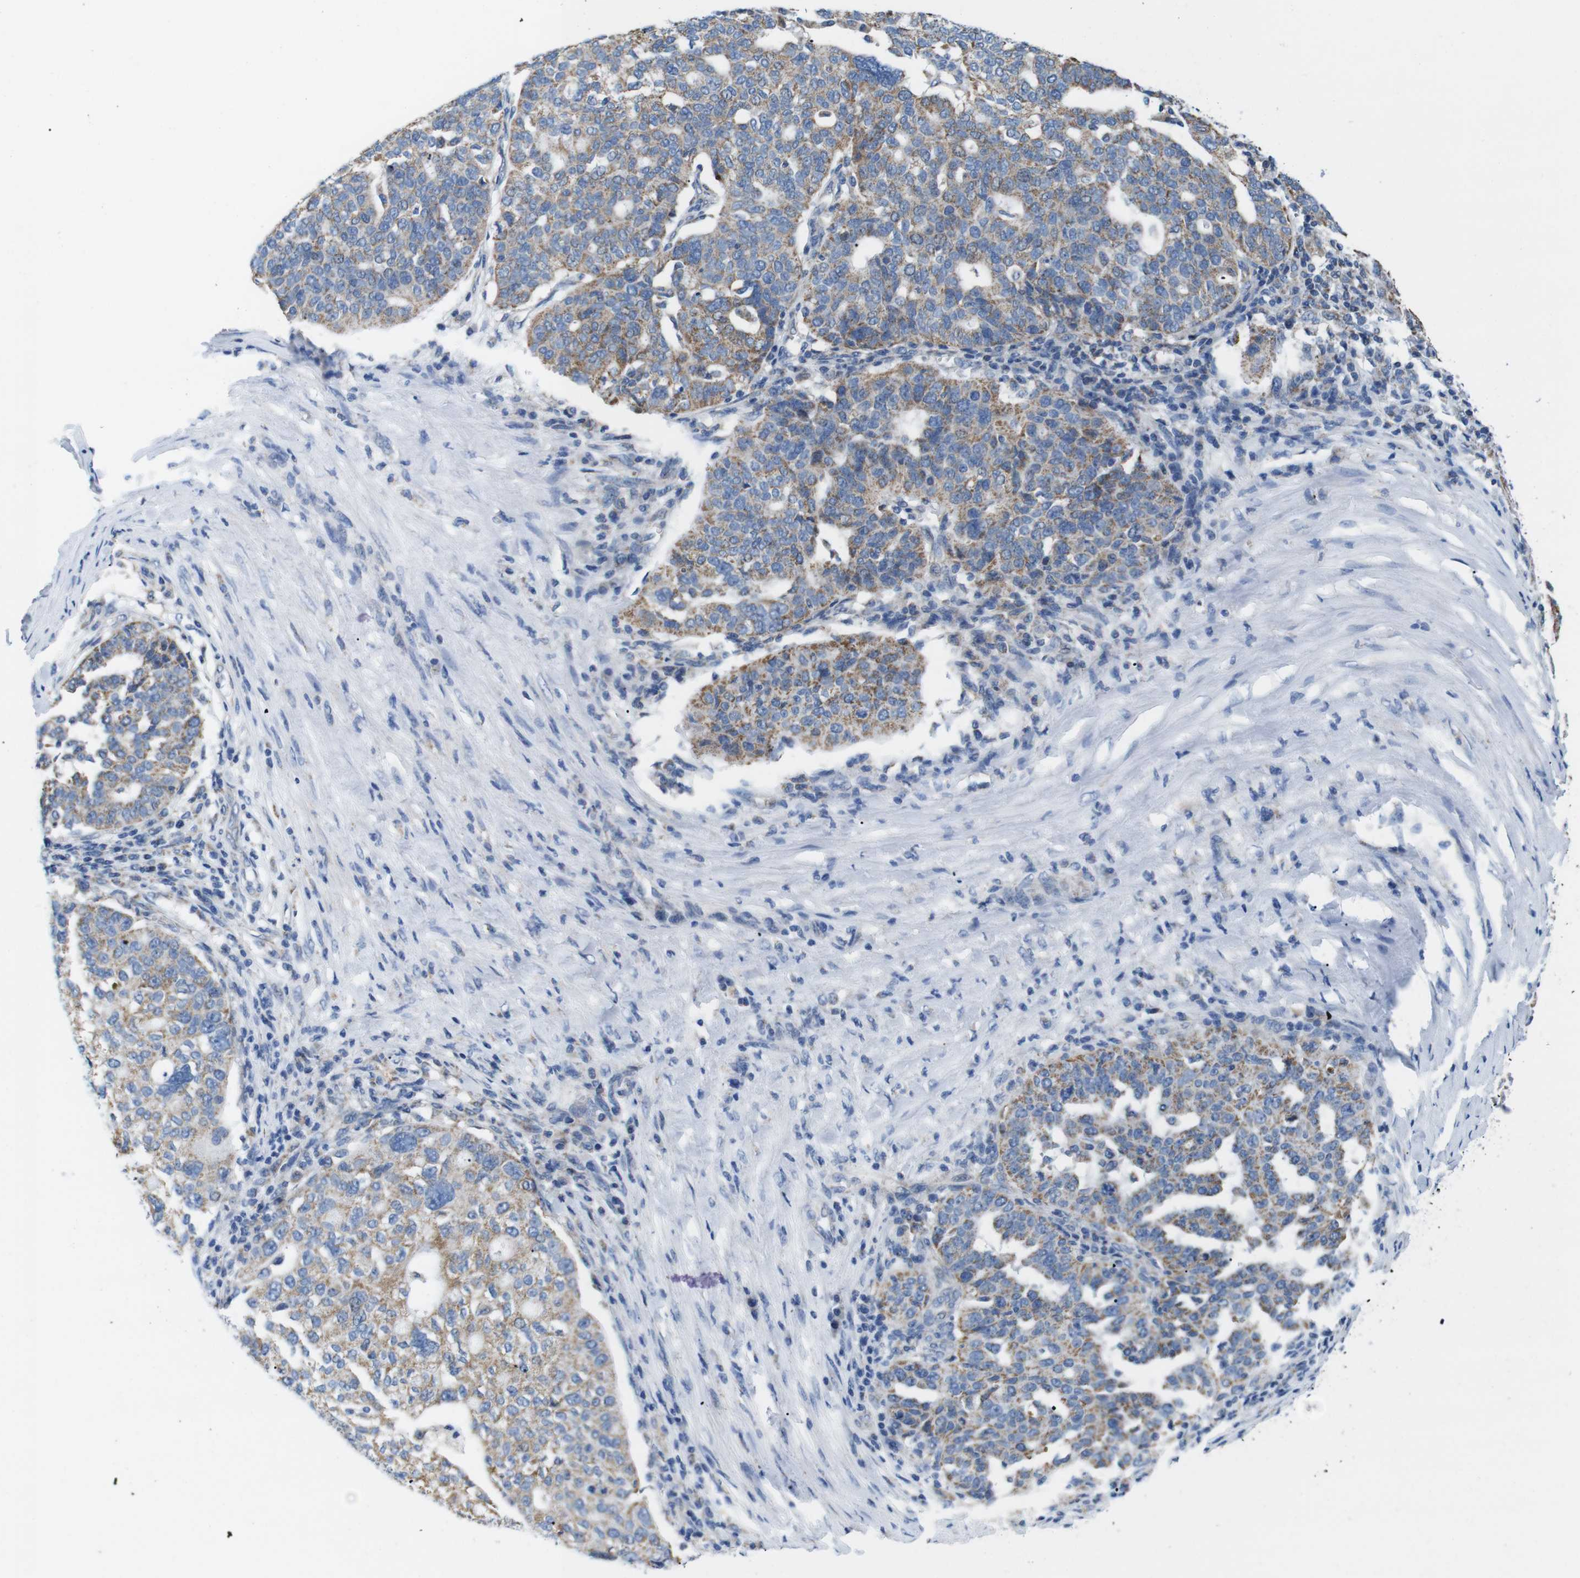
{"staining": {"intensity": "moderate", "quantity": ">75%", "location": "cytoplasmic/membranous"}, "tissue": "ovarian cancer", "cell_type": "Tumor cells", "image_type": "cancer", "snomed": [{"axis": "morphology", "description": "Cystadenocarcinoma, serous, NOS"}, {"axis": "topography", "description": "Ovary"}], "caption": "Moderate cytoplasmic/membranous positivity is appreciated in approximately >75% of tumor cells in ovarian cancer (serous cystadenocarcinoma). (Stains: DAB (3,3'-diaminobenzidine) in brown, nuclei in blue, Microscopy: brightfield microscopy at high magnification).", "gene": "F2RL1", "patient": {"sex": "female", "age": 59}}